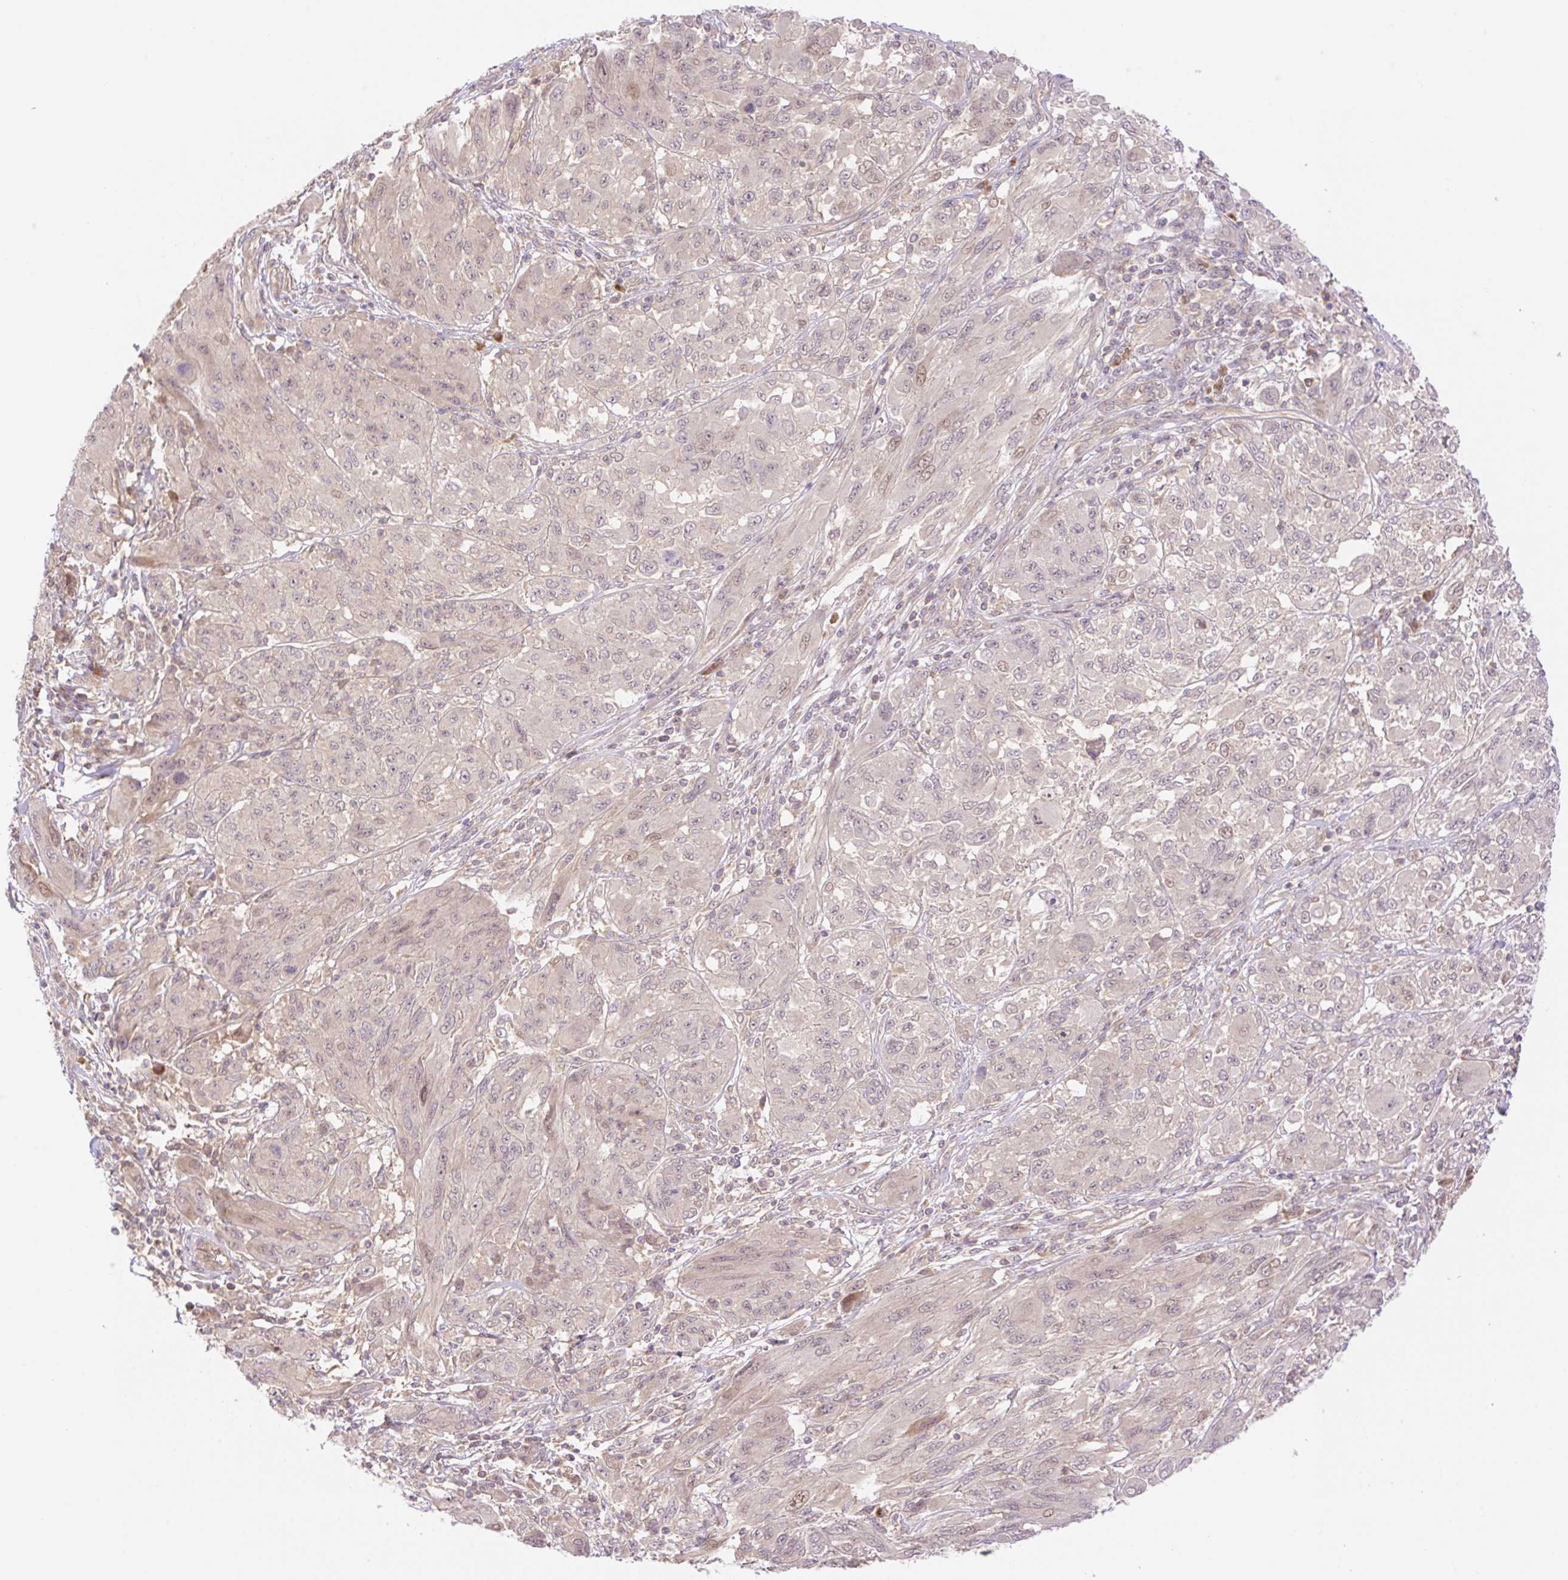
{"staining": {"intensity": "moderate", "quantity": "<25%", "location": "nuclear"}, "tissue": "melanoma", "cell_type": "Tumor cells", "image_type": "cancer", "snomed": [{"axis": "morphology", "description": "Malignant melanoma, NOS"}, {"axis": "topography", "description": "Skin"}], "caption": "Human melanoma stained with a brown dye displays moderate nuclear positive positivity in about <25% of tumor cells.", "gene": "VPS25", "patient": {"sex": "female", "age": 91}}